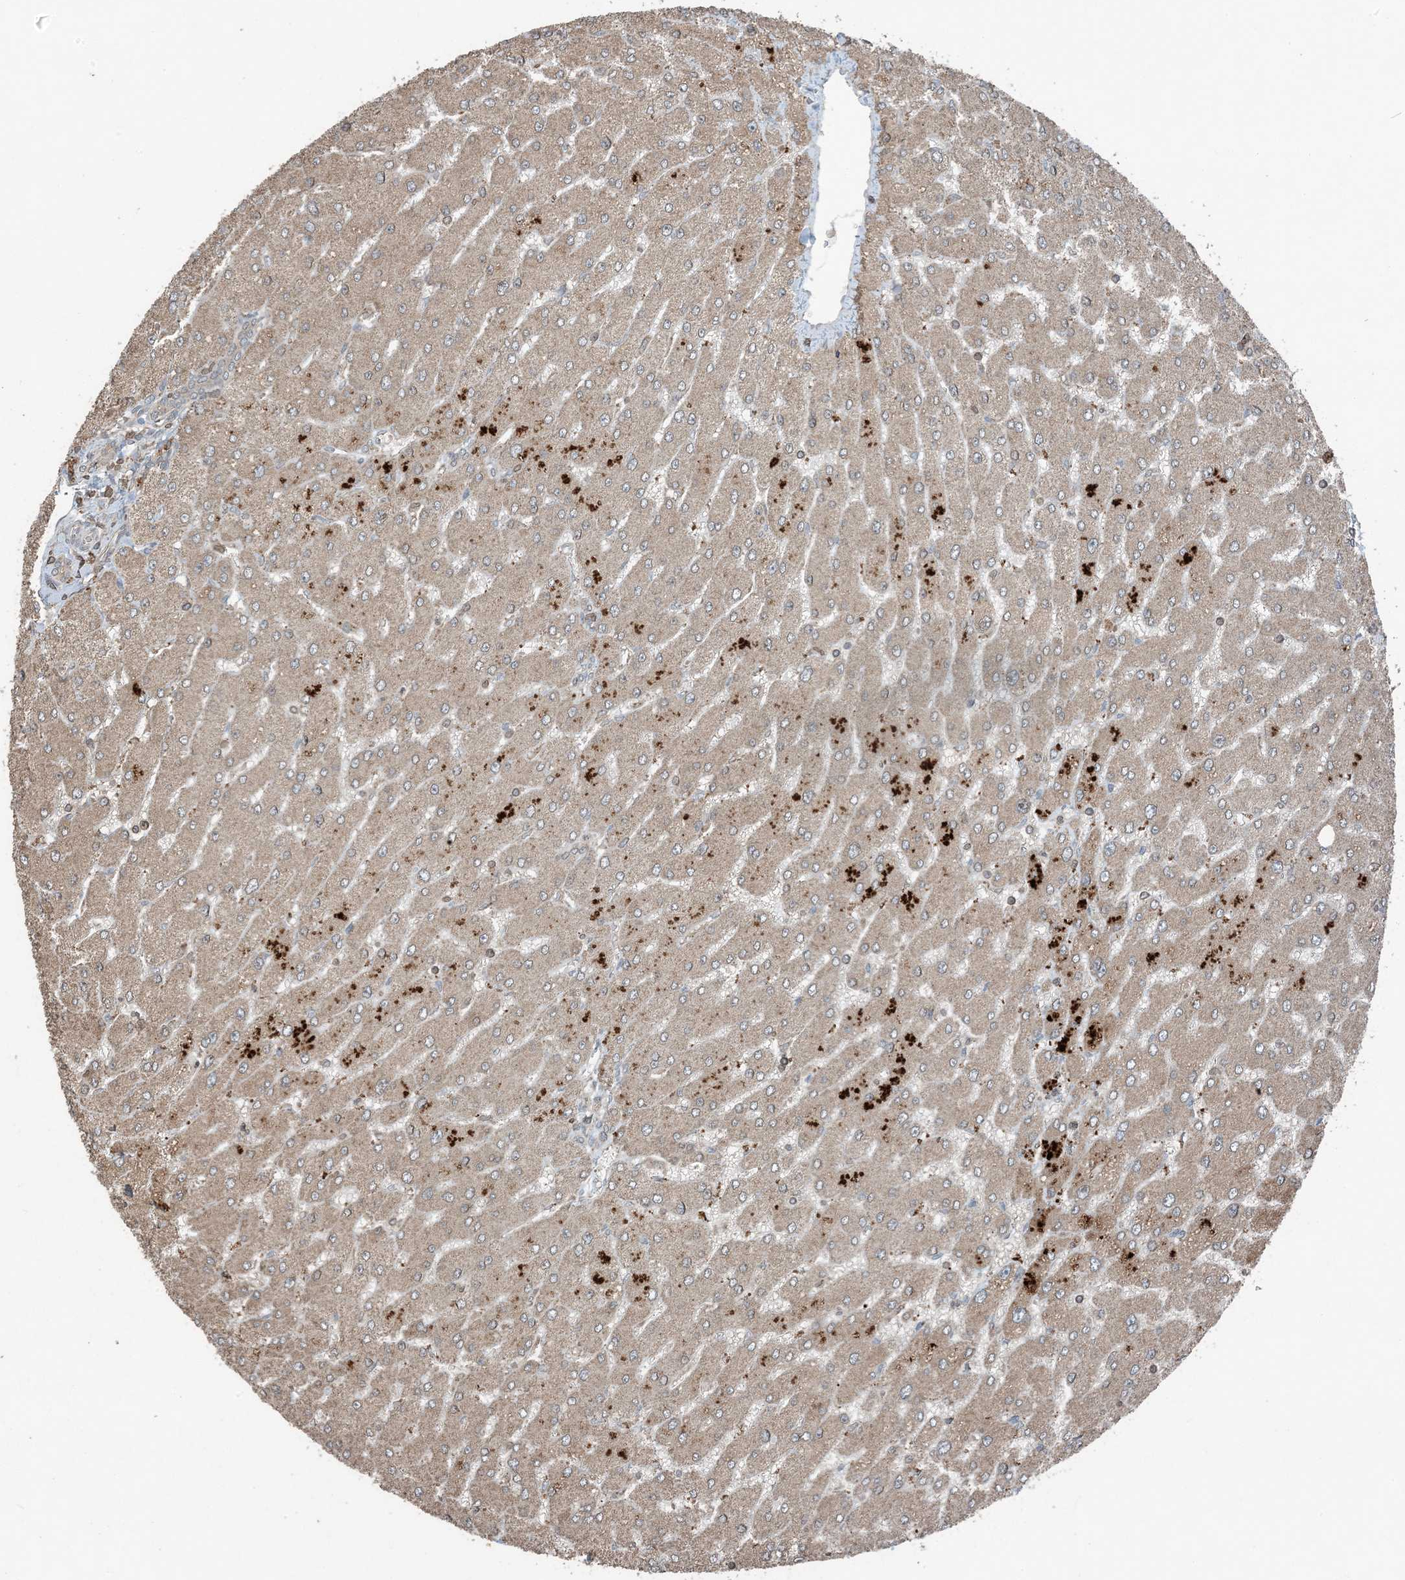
{"staining": {"intensity": "negative", "quantity": "none", "location": "none"}, "tissue": "liver", "cell_type": "Cholangiocytes", "image_type": "normal", "snomed": [{"axis": "morphology", "description": "Normal tissue, NOS"}, {"axis": "topography", "description": "Liver"}], "caption": "This is a photomicrograph of IHC staining of normal liver, which shows no positivity in cholangiocytes. (DAB (3,3'-diaminobenzidine) immunohistochemistry visualized using brightfield microscopy, high magnification).", "gene": "ZFAND2B", "patient": {"sex": "male", "age": 55}}